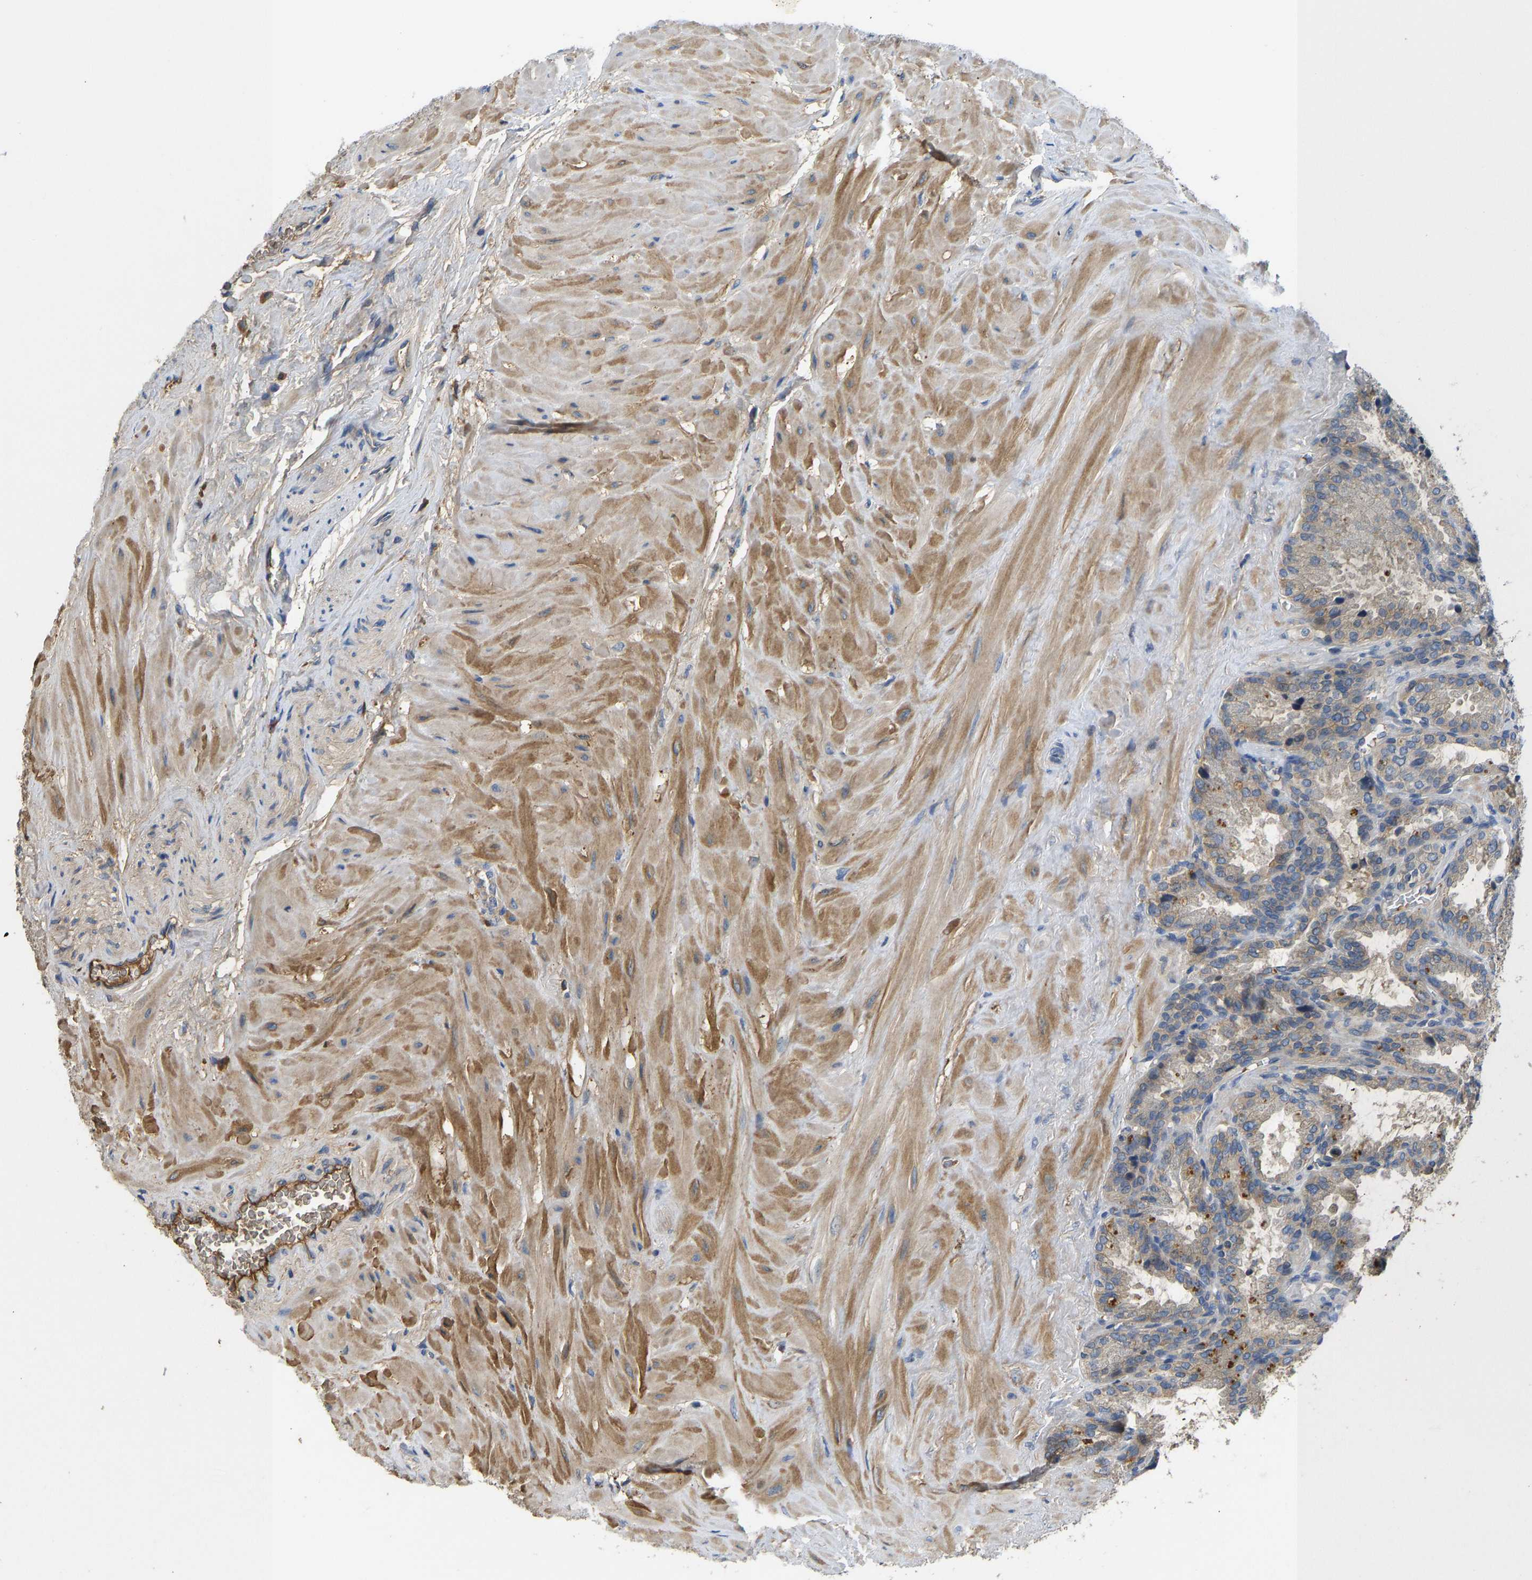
{"staining": {"intensity": "moderate", "quantity": "25%-75%", "location": "cytoplasmic/membranous"}, "tissue": "seminal vesicle", "cell_type": "Glandular cells", "image_type": "normal", "snomed": [{"axis": "morphology", "description": "Normal tissue, NOS"}, {"axis": "topography", "description": "Seminal veicle"}], "caption": "Immunohistochemistry (DAB (3,3'-diaminobenzidine)) staining of normal human seminal vesicle shows moderate cytoplasmic/membranous protein staining in about 25%-75% of glandular cells. The staining was performed using DAB (3,3'-diaminobenzidine) to visualize the protein expression in brown, while the nuclei were stained in blue with hematoxylin (Magnification: 20x).", "gene": "VCPKMT", "patient": {"sex": "male", "age": 46}}